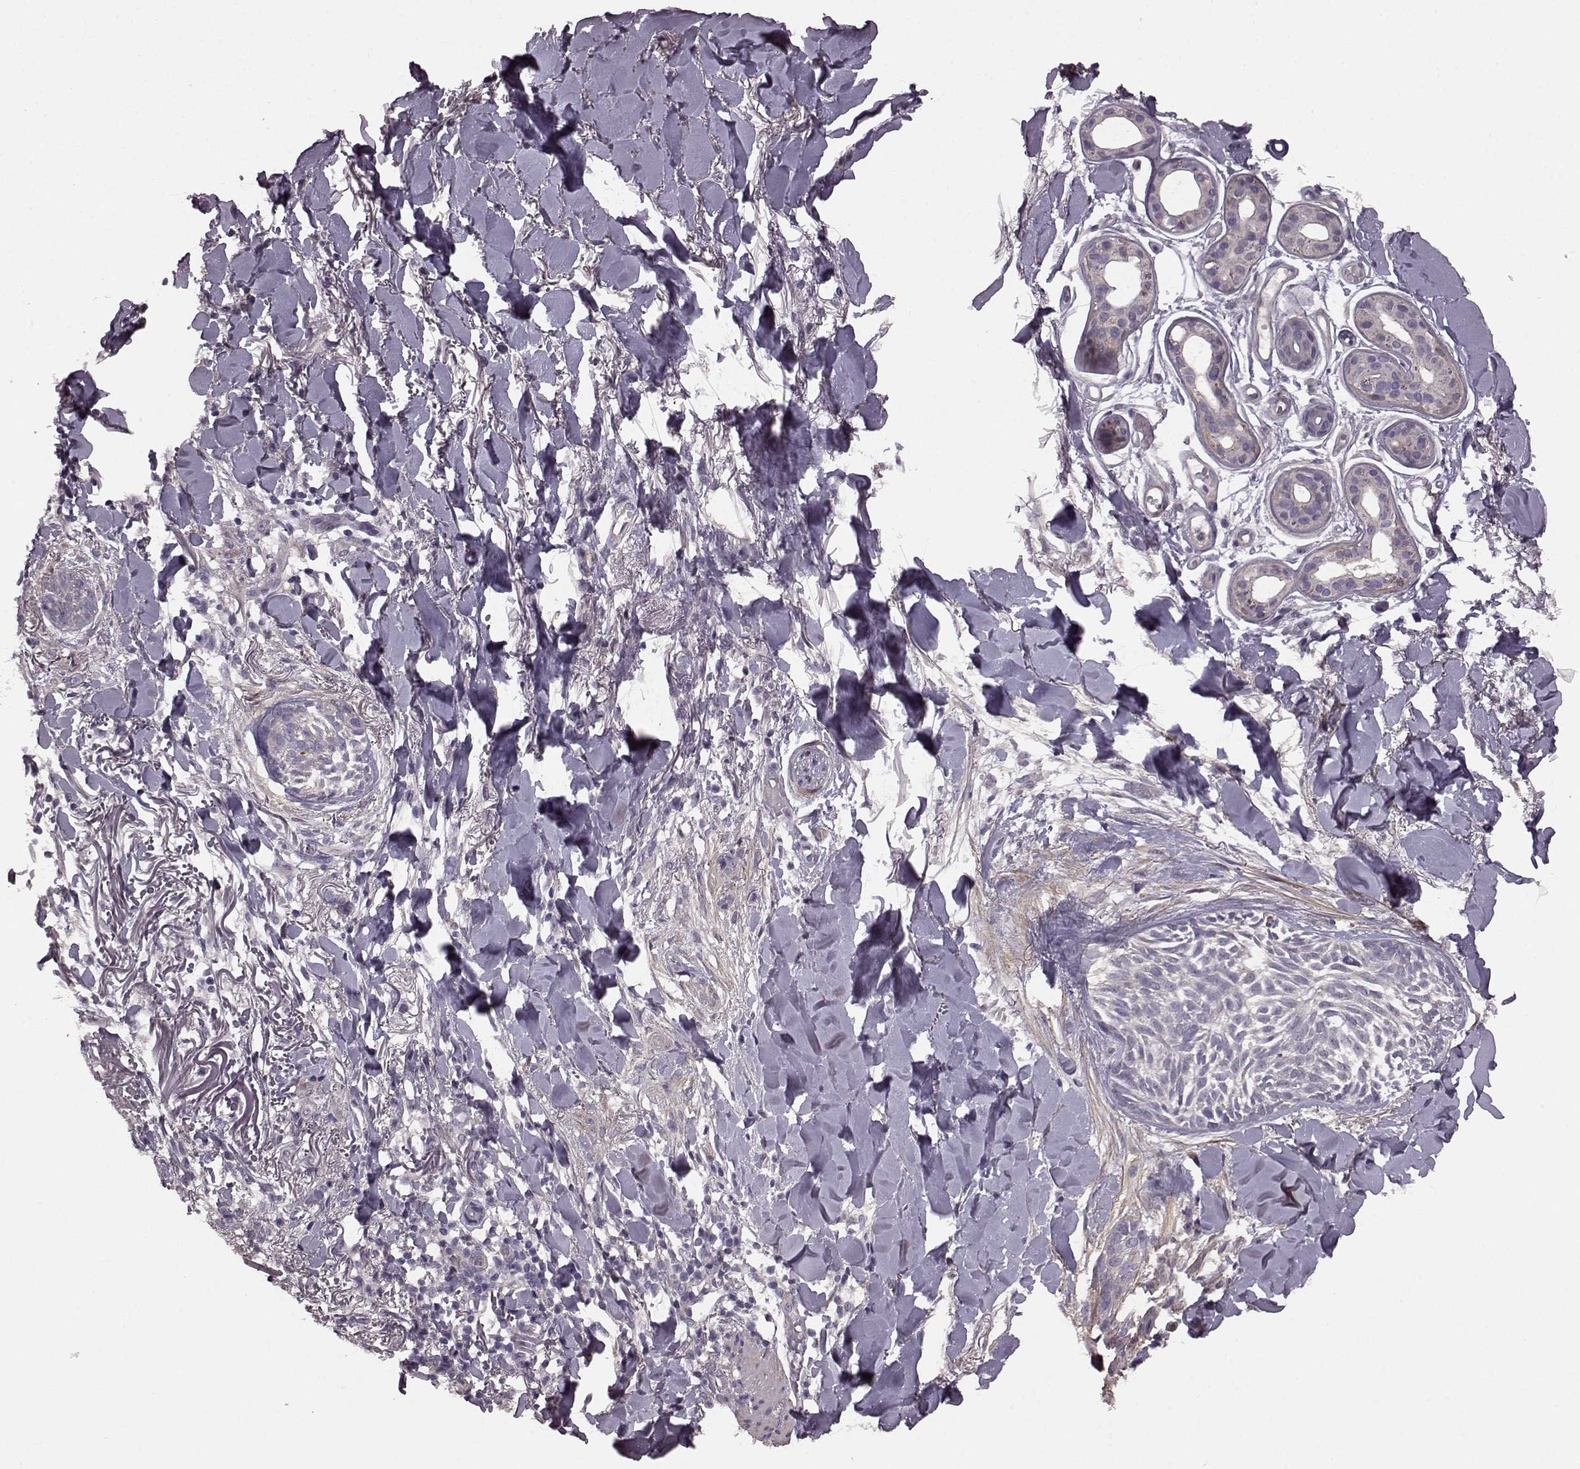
{"staining": {"intensity": "negative", "quantity": "none", "location": "none"}, "tissue": "skin cancer", "cell_type": "Tumor cells", "image_type": "cancer", "snomed": [{"axis": "morphology", "description": "Normal tissue, NOS"}, {"axis": "morphology", "description": "Basal cell carcinoma"}, {"axis": "topography", "description": "Skin"}], "caption": "Immunohistochemistry histopathology image of human skin basal cell carcinoma stained for a protein (brown), which demonstrates no staining in tumor cells.", "gene": "GRK1", "patient": {"sex": "male", "age": 84}}